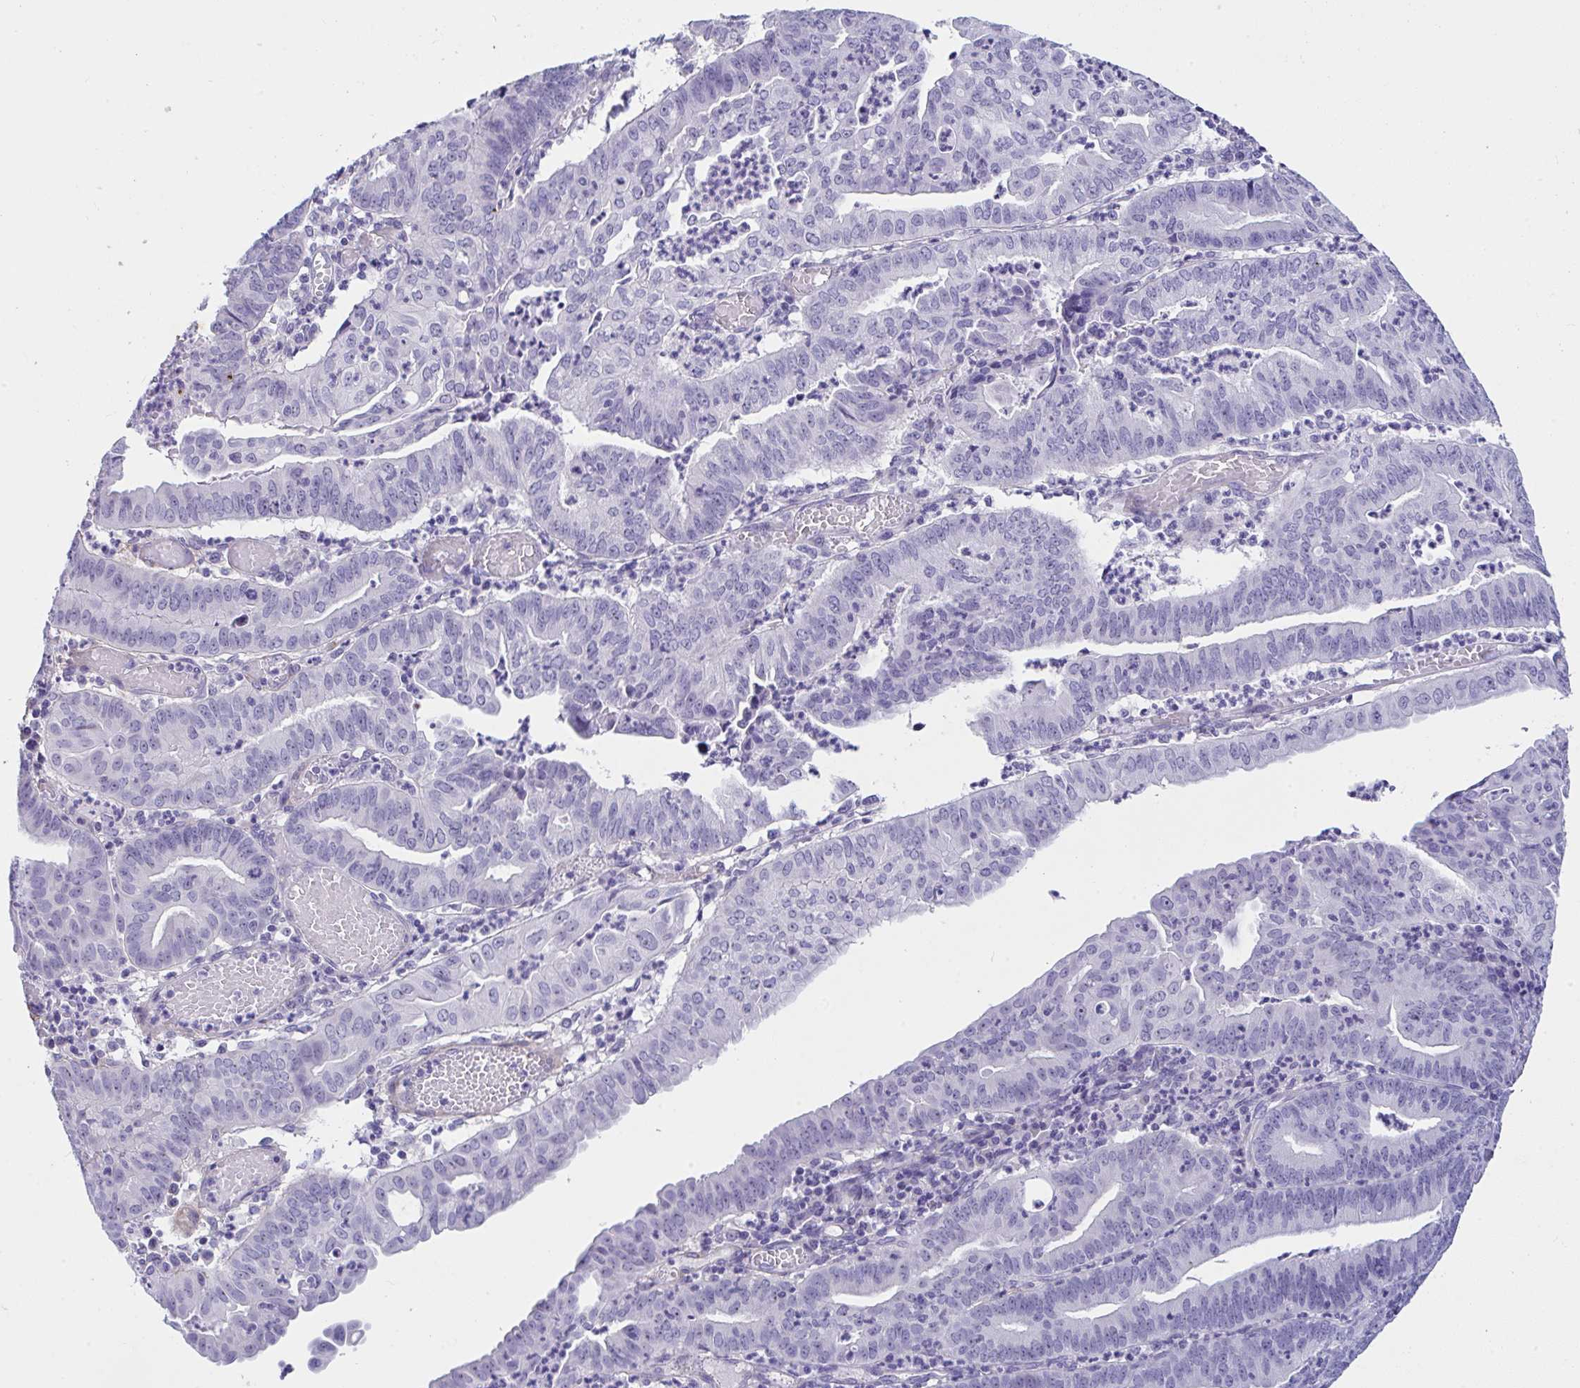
{"staining": {"intensity": "negative", "quantity": "none", "location": "none"}, "tissue": "endometrial cancer", "cell_type": "Tumor cells", "image_type": "cancer", "snomed": [{"axis": "morphology", "description": "Adenocarcinoma, NOS"}, {"axis": "topography", "description": "Endometrium"}], "caption": "Endometrial cancer (adenocarcinoma) was stained to show a protein in brown. There is no significant staining in tumor cells. (DAB immunohistochemistry (IHC) visualized using brightfield microscopy, high magnification).", "gene": "LHFPL6", "patient": {"sex": "female", "age": 60}}